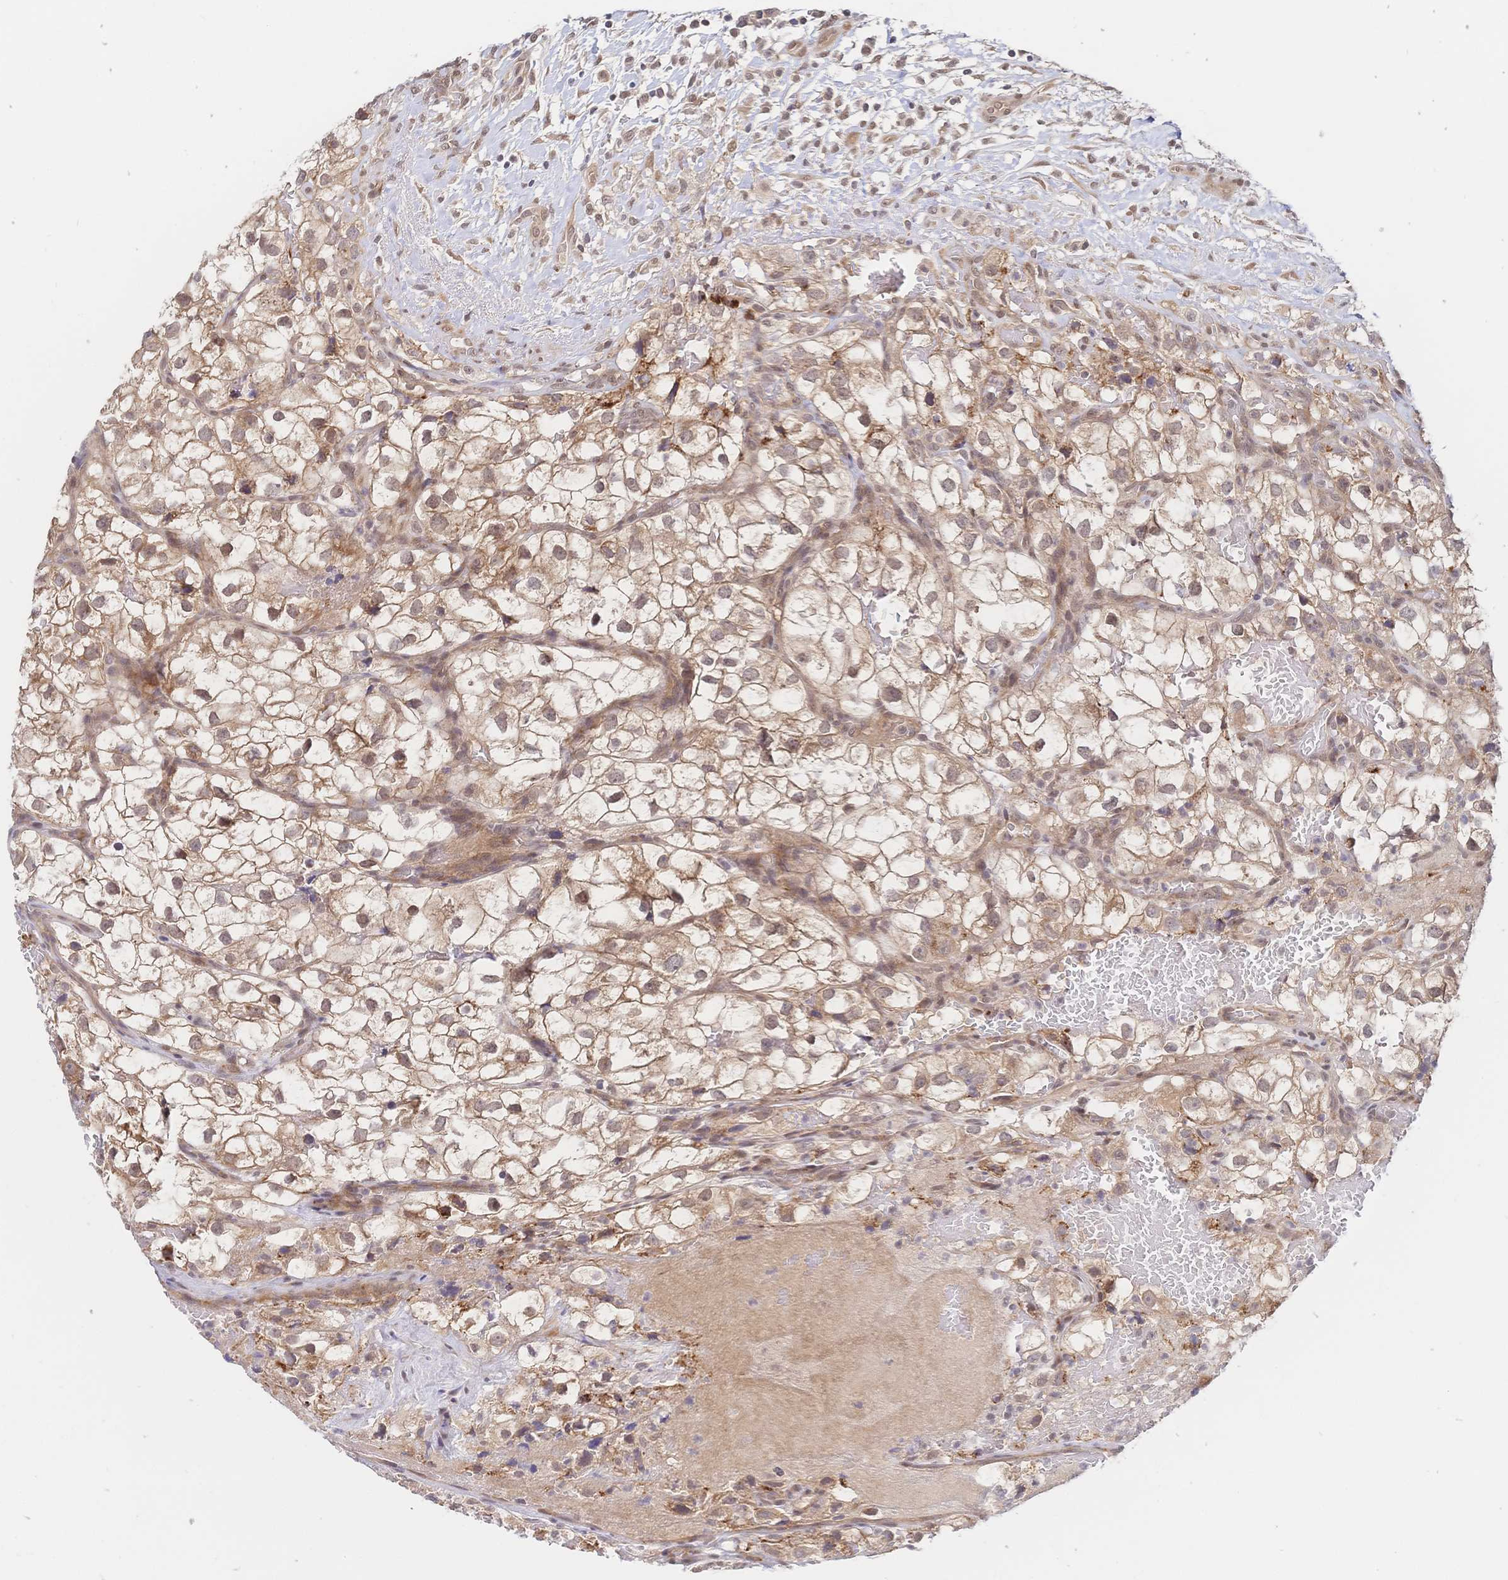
{"staining": {"intensity": "weak", "quantity": ">75%", "location": "cytoplasmic/membranous,nuclear"}, "tissue": "renal cancer", "cell_type": "Tumor cells", "image_type": "cancer", "snomed": [{"axis": "morphology", "description": "Adenocarcinoma, NOS"}, {"axis": "topography", "description": "Kidney"}], "caption": "Immunohistochemical staining of renal adenocarcinoma displays low levels of weak cytoplasmic/membranous and nuclear expression in about >75% of tumor cells.", "gene": "LMO4", "patient": {"sex": "male", "age": 59}}